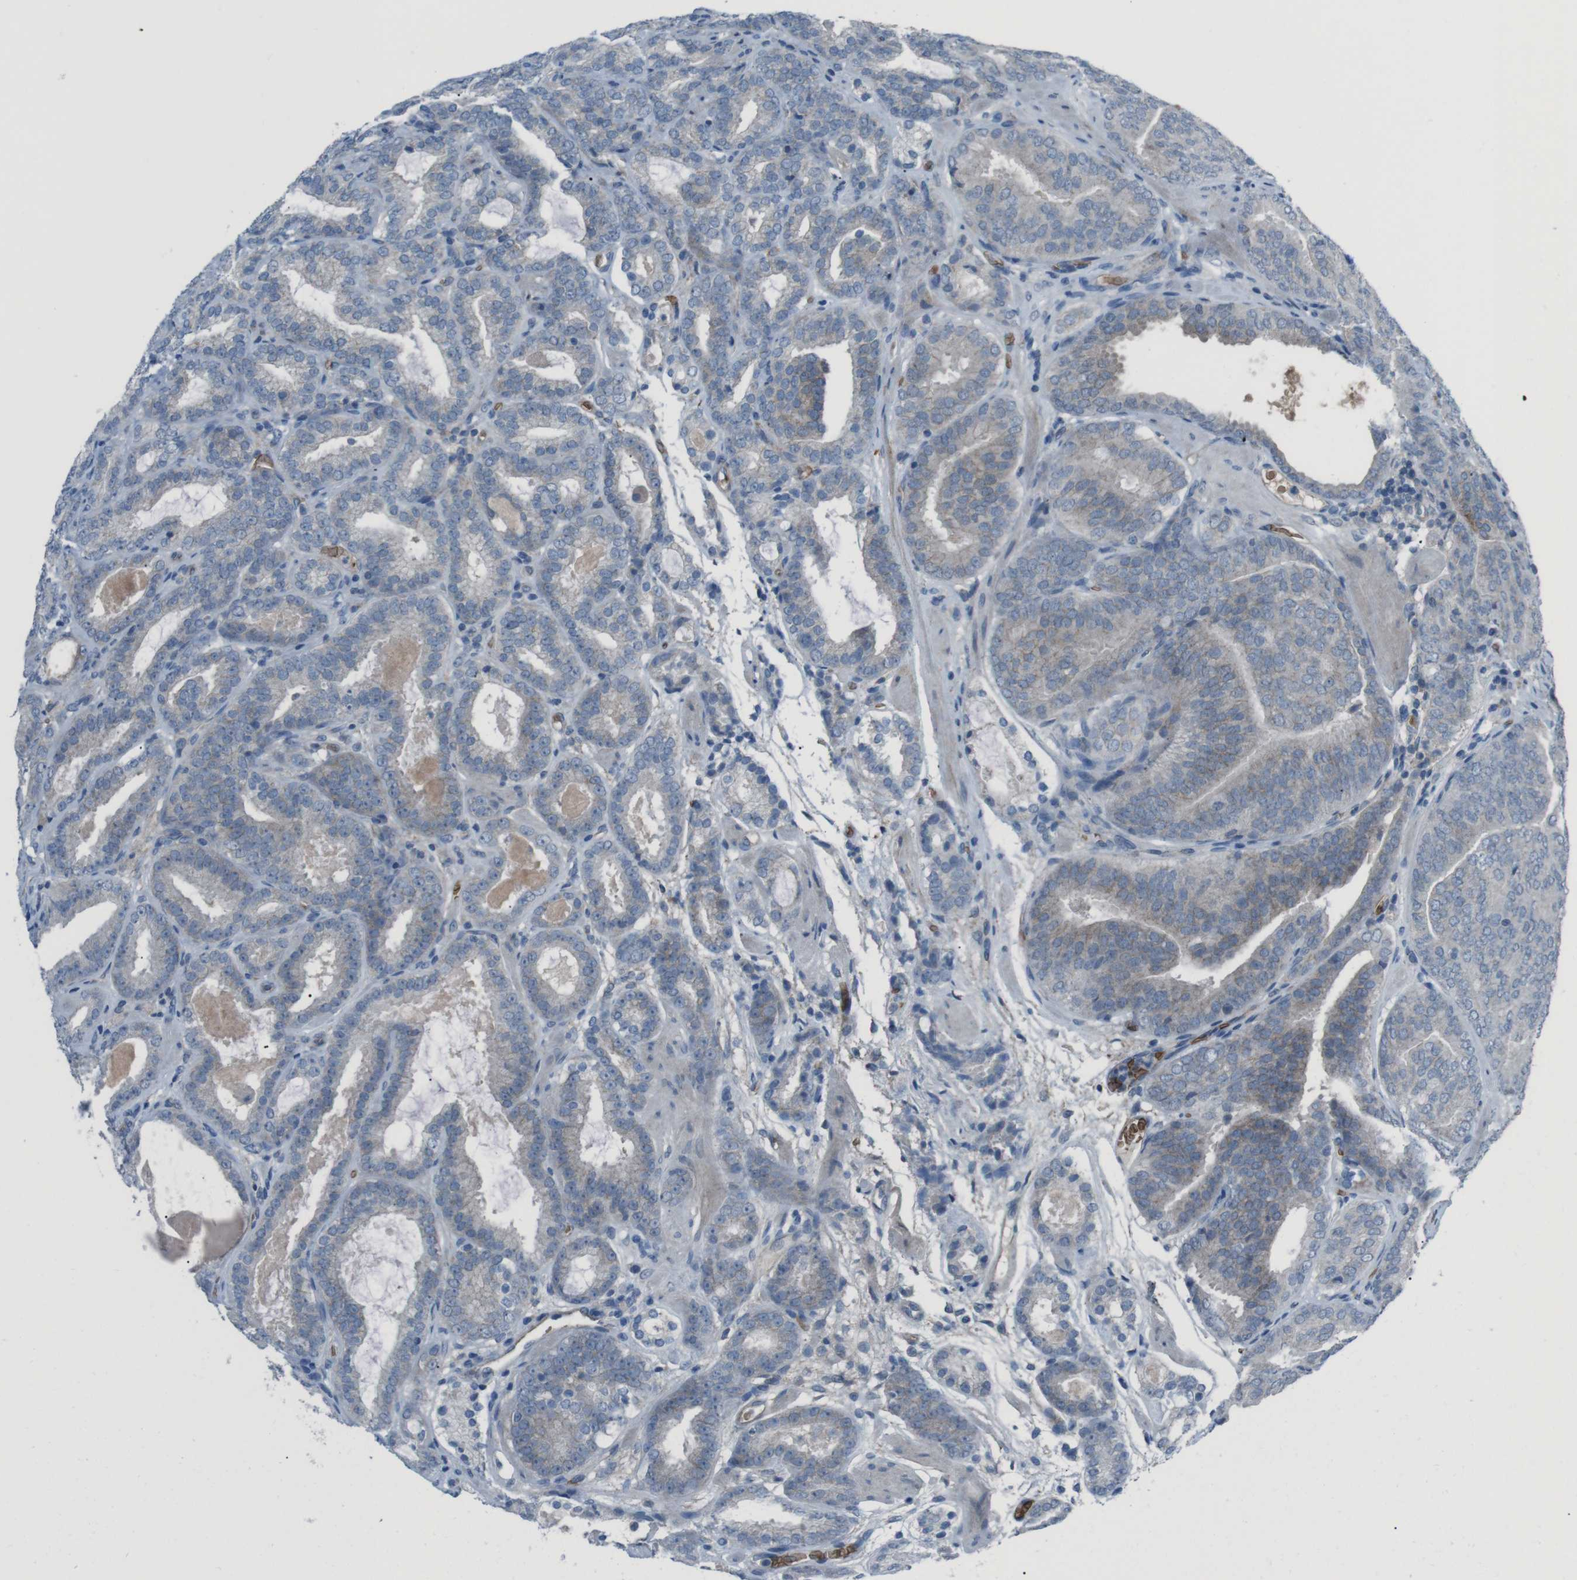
{"staining": {"intensity": "negative", "quantity": "none", "location": "none"}, "tissue": "prostate cancer", "cell_type": "Tumor cells", "image_type": "cancer", "snomed": [{"axis": "morphology", "description": "Adenocarcinoma, Low grade"}, {"axis": "topography", "description": "Prostate"}], "caption": "Tumor cells show no significant protein expression in low-grade adenocarcinoma (prostate). (DAB (3,3'-diaminobenzidine) immunohistochemistry (IHC), high magnification).", "gene": "SPTA1", "patient": {"sex": "male", "age": 69}}